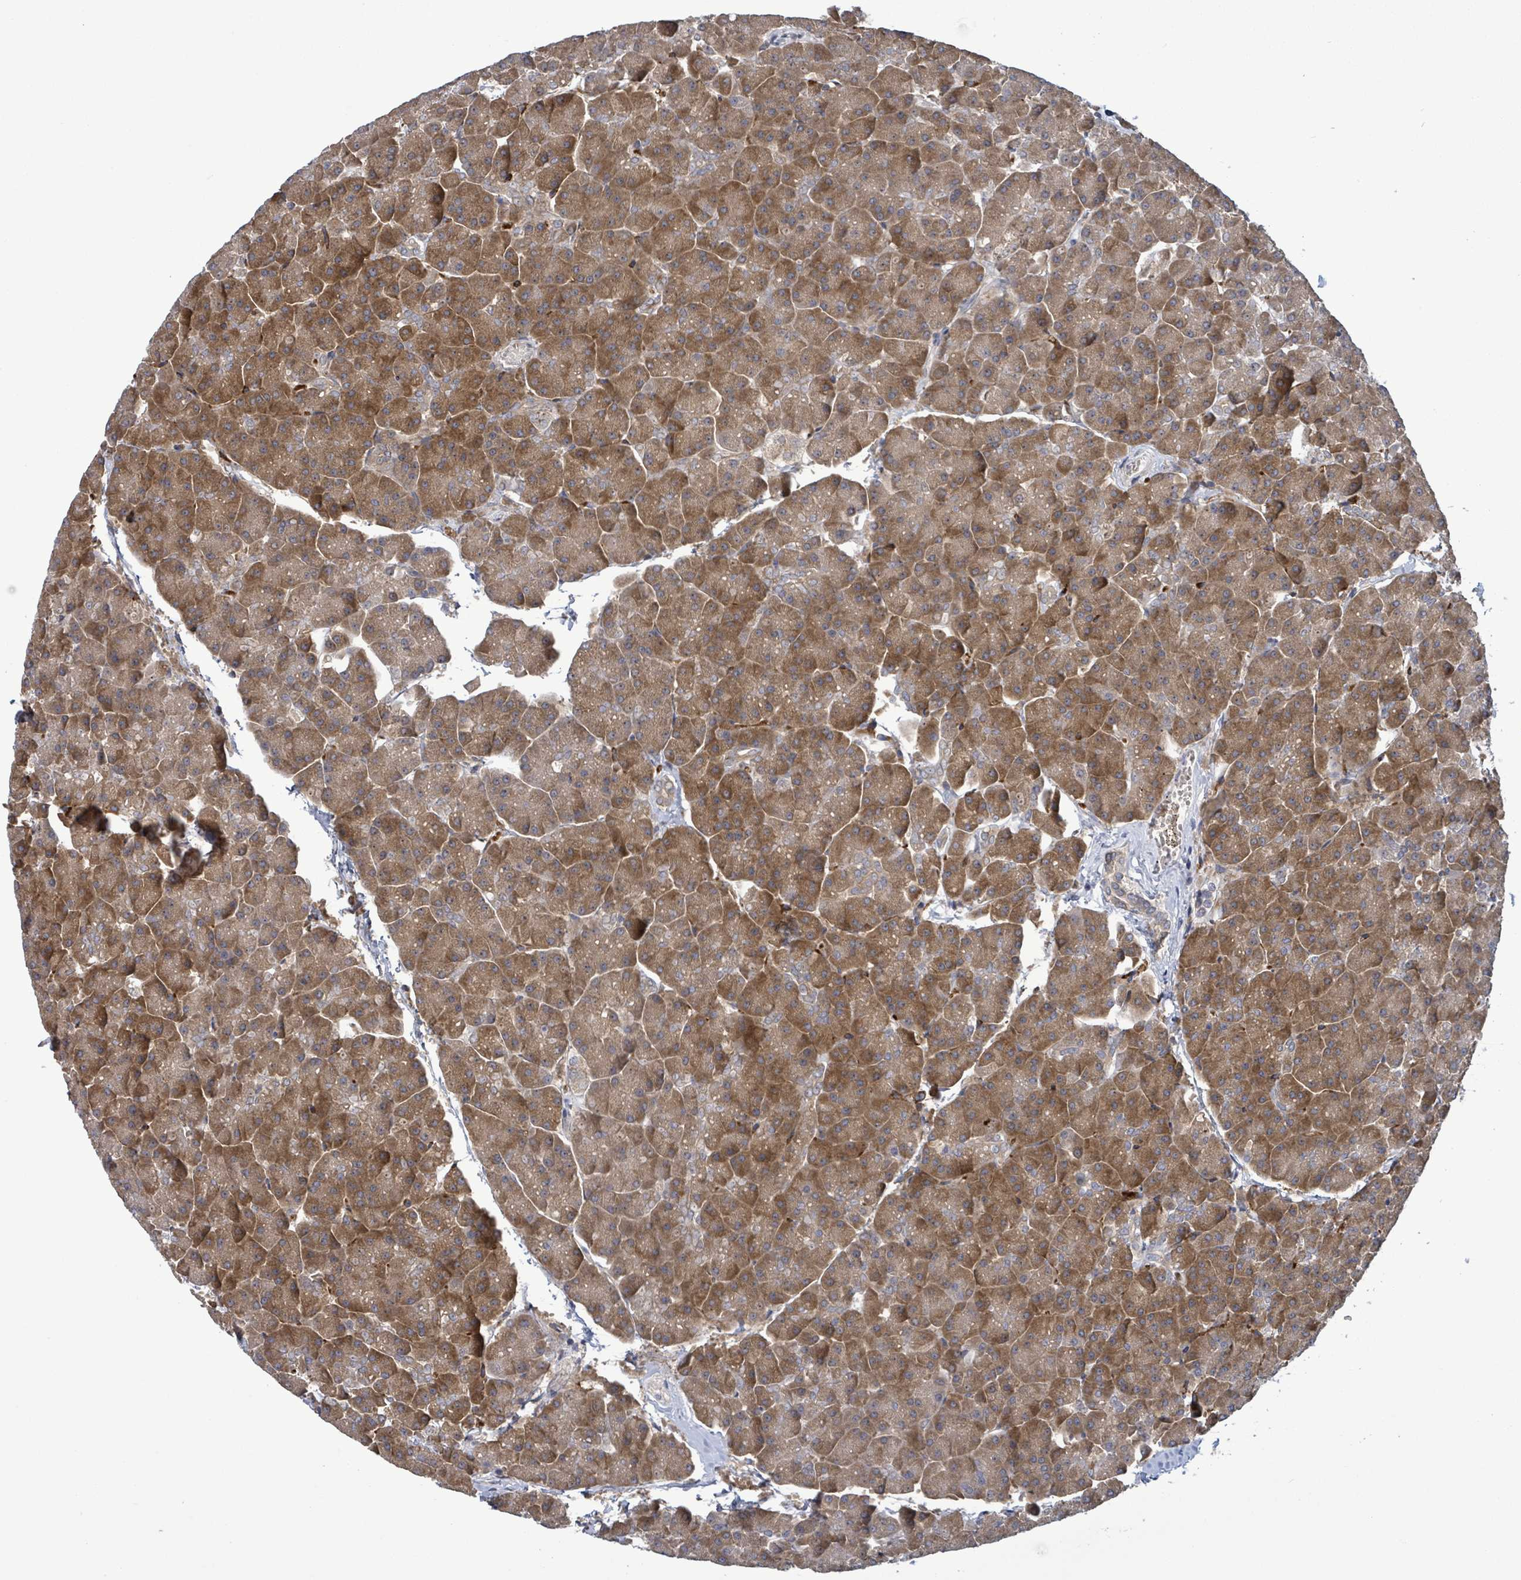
{"staining": {"intensity": "moderate", "quantity": ">75%", "location": "cytoplasmic/membranous"}, "tissue": "pancreas", "cell_type": "Exocrine glandular cells", "image_type": "normal", "snomed": [{"axis": "morphology", "description": "Normal tissue, NOS"}, {"axis": "topography", "description": "Pancreas"}, {"axis": "topography", "description": "Peripheral nerve tissue"}], "caption": "Immunohistochemistry (IHC) image of normal pancreas: pancreas stained using immunohistochemistry reveals medium levels of moderate protein expression localized specifically in the cytoplasmic/membranous of exocrine glandular cells, appearing as a cytoplasmic/membranous brown color.", "gene": "SERPINE3", "patient": {"sex": "male", "age": 54}}